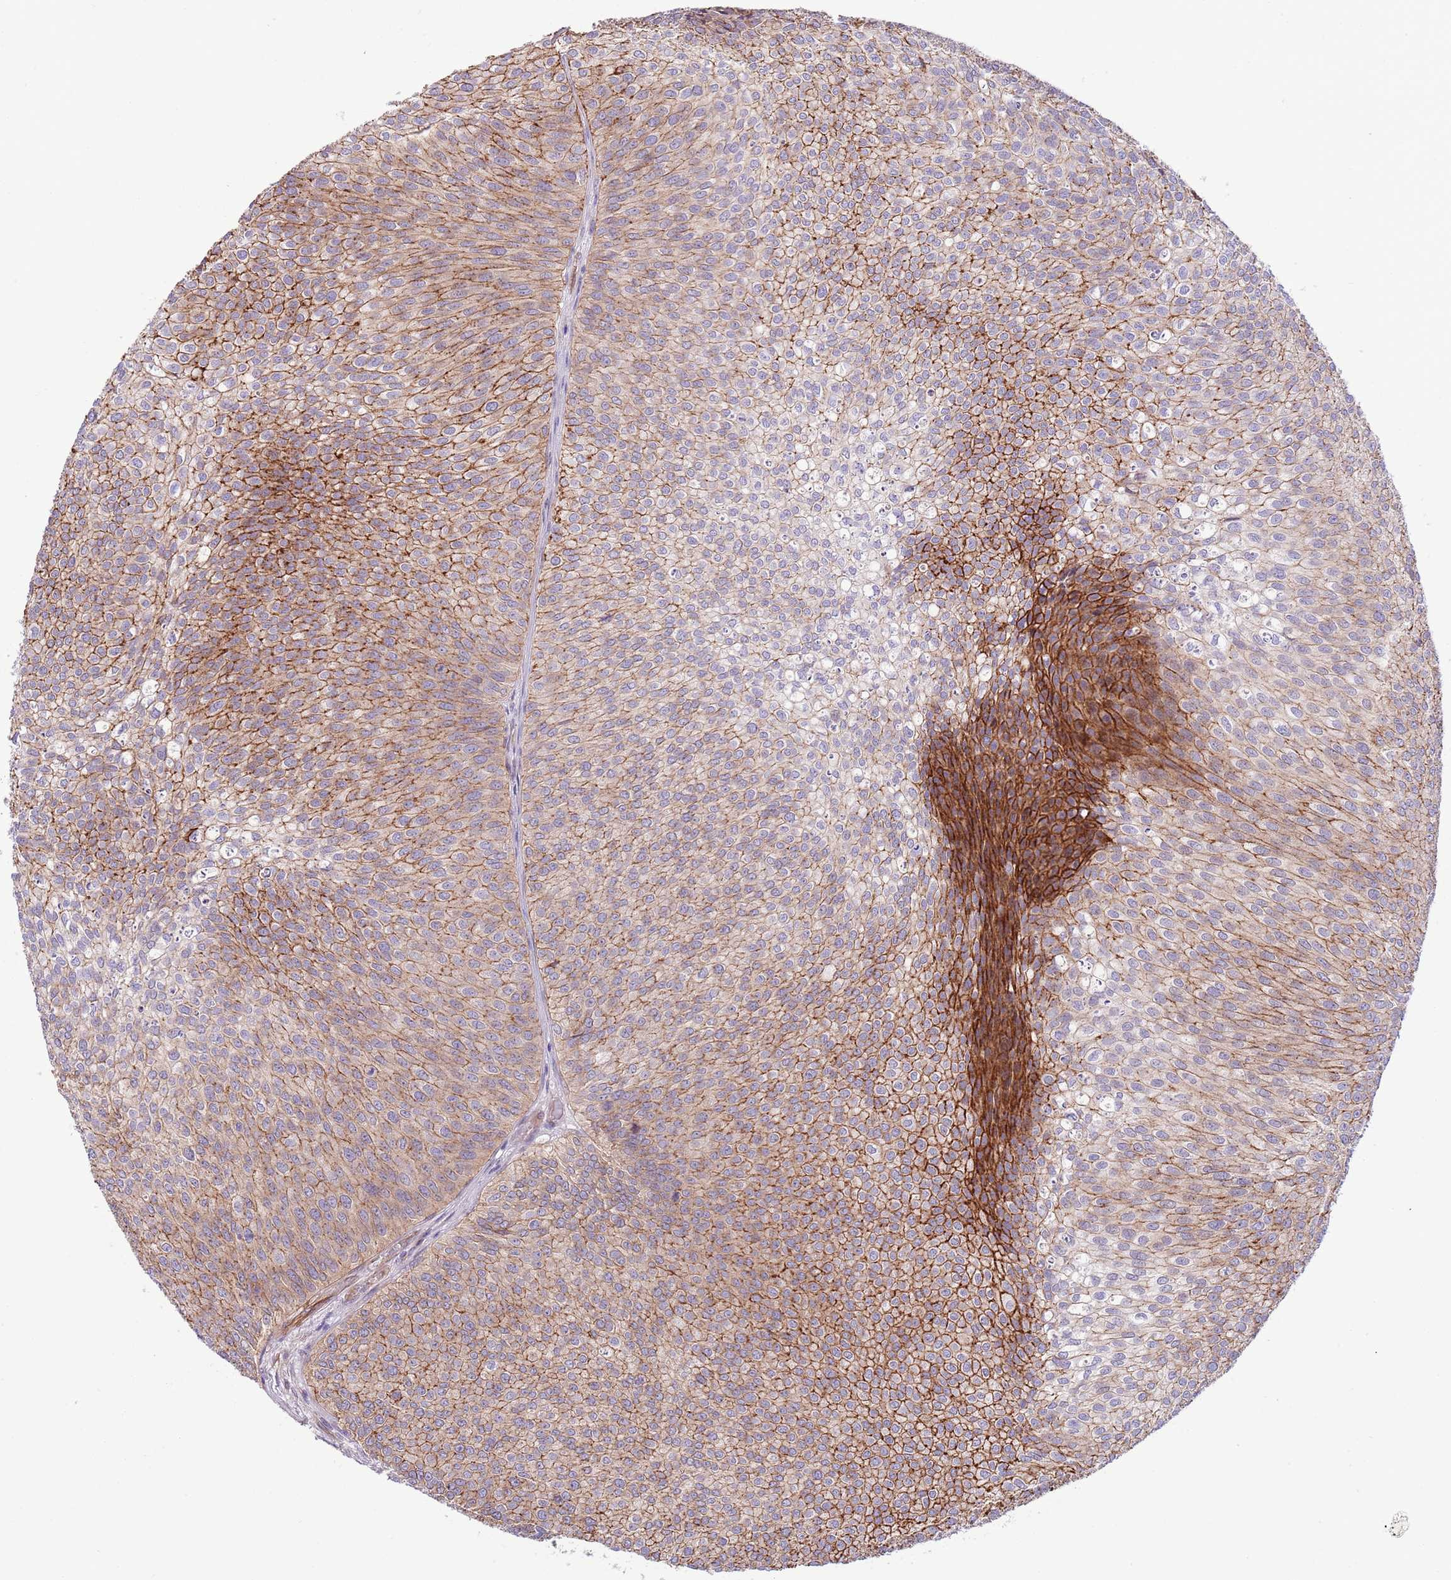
{"staining": {"intensity": "strong", "quantity": "25%-75%", "location": "cytoplasmic/membranous"}, "tissue": "urothelial cancer", "cell_type": "Tumor cells", "image_type": "cancer", "snomed": [{"axis": "morphology", "description": "Urothelial carcinoma, Low grade"}, {"axis": "topography", "description": "Urinary bladder"}], "caption": "This is an image of immunohistochemistry staining of low-grade urothelial carcinoma, which shows strong expression in the cytoplasmic/membranous of tumor cells.", "gene": "ZC4H2", "patient": {"sex": "male", "age": 84}}